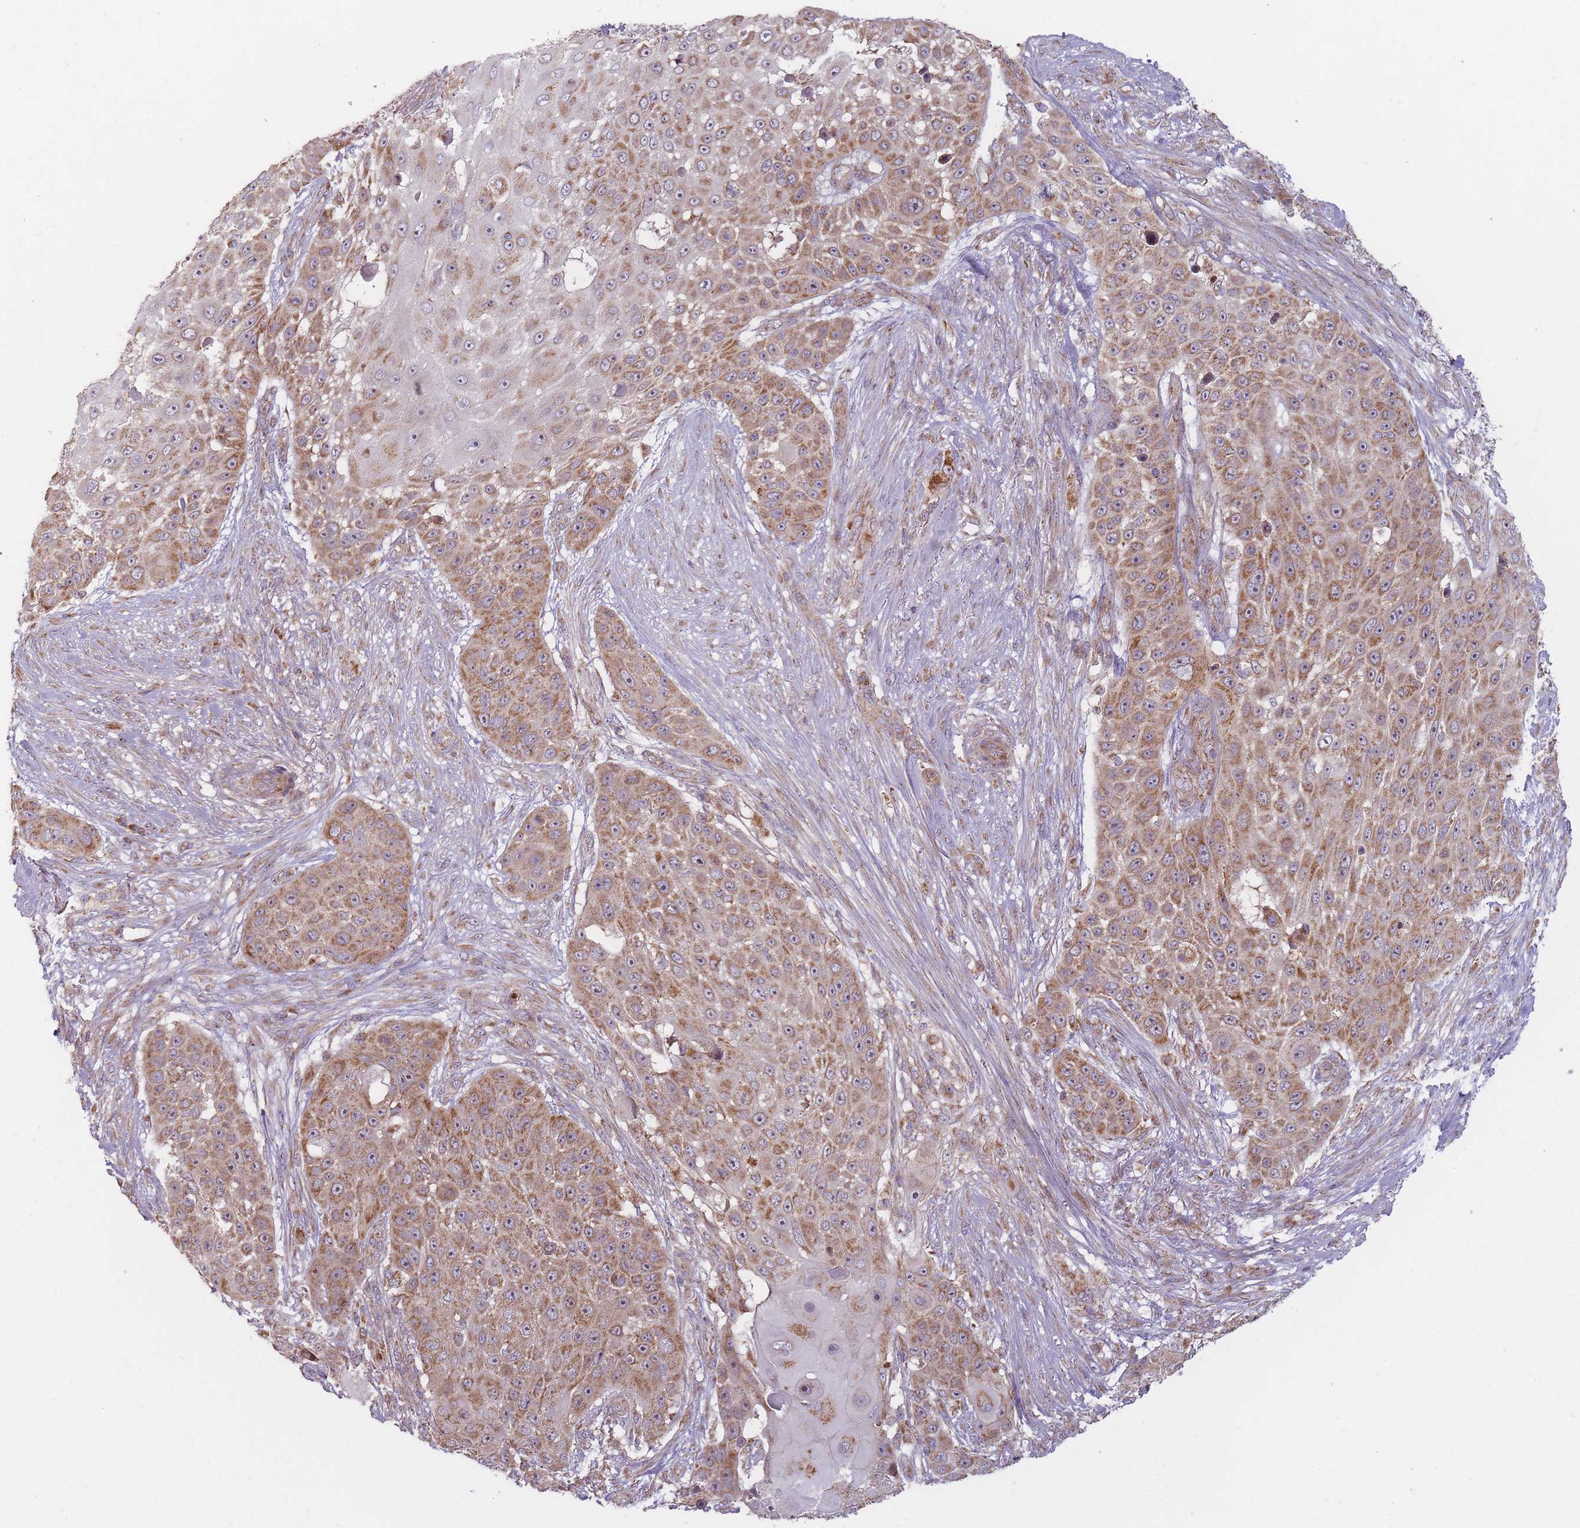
{"staining": {"intensity": "moderate", "quantity": ">75%", "location": "cytoplasmic/membranous,nuclear"}, "tissue": "skin cancer", "cell_type": "Tumor cells", "image_type": "cancer", "snomed": [{"axis": "morphology", "description": "Squamous cell carcinoma, NOS"}, {"axis": "topography", "description": "Skin"}], "caption": "Skin squamous cell carcinoma stained for a protein demonstrates moderate cytoplasmic/membranous and nuclear positivity in tumor cells.", "gene": "NDUFA9", "patient": {"sex": "female", "age": 86}}